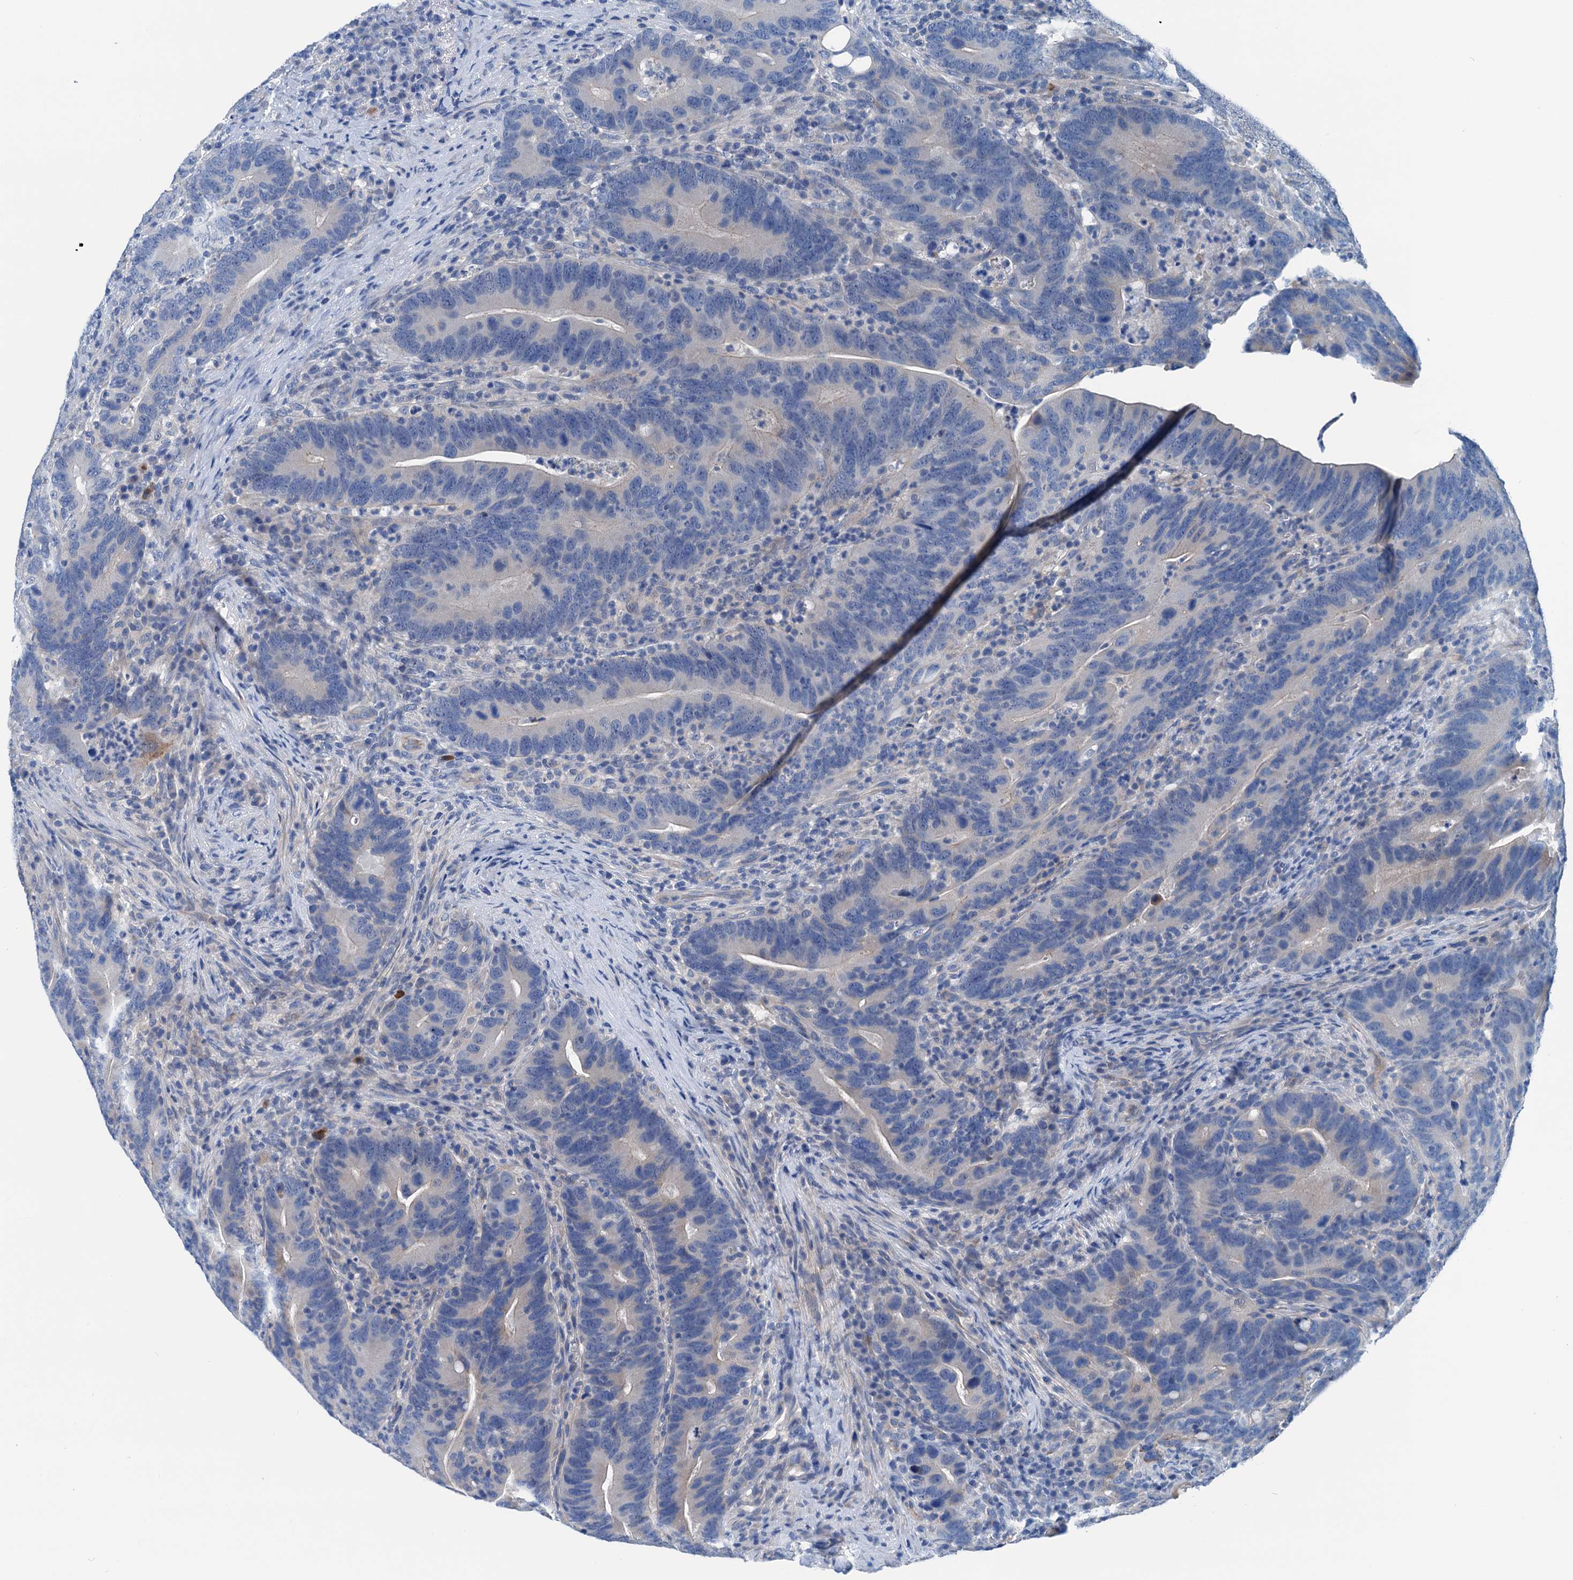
{"staining": {"intensity": "negative", "quantity": "none", "location": "none"}, "tissue": "colorectal cancer", "cell_type": "Tumor cells", "image_type": "cancer", "snomed": [{"axis": "morphology", "description": "Adenocarcinoma, NOS"}, {"axis": "topography", "description": "Colon"}], "caption": "Micrograph shows no protein positivity in tumor cells of colorectal cancer tissue.", "gene": "KNDC1", "patient": {"sex": "female", "age": 66}}